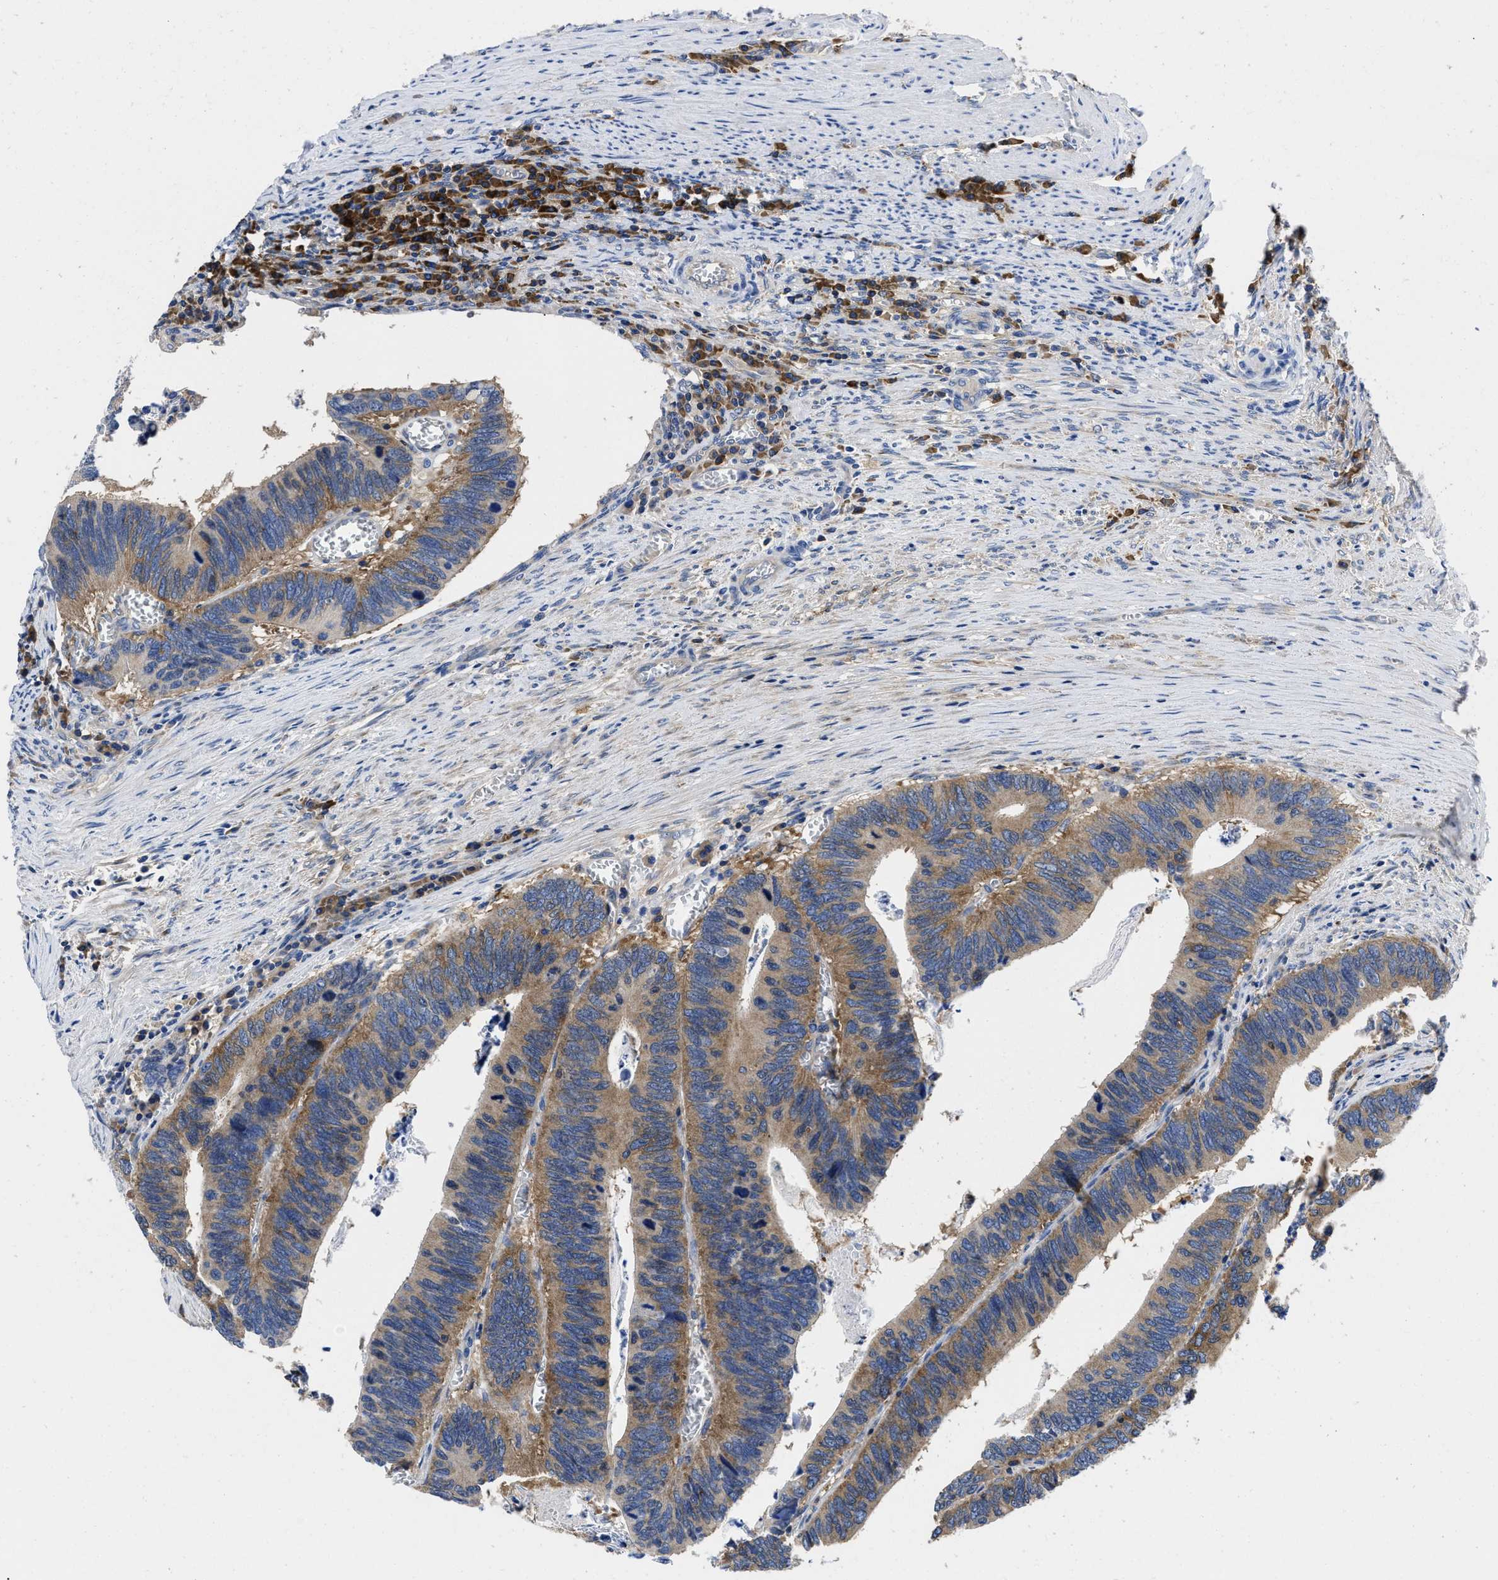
{"staining": {"intensity": "moderate", "quantity": ">75%", "location": "cytoplasmic/membranous"}, "tissue": "colorectal cancer", "cell_type": "Tumor cells", "image_type": "cancer", "snomed": [{"axis": "morphology", "description": "Adenocarcinoma, NOS"}, {"axis": "topography", "description": "Colon"}], "caption": "Moderate cytoplasmic/membranous protein positivity is identified in about >75% of tumor cells in colorectal adenocarcinoma.", "gene": "YARS1", "patient": {"sex": "male", "age": 72}}